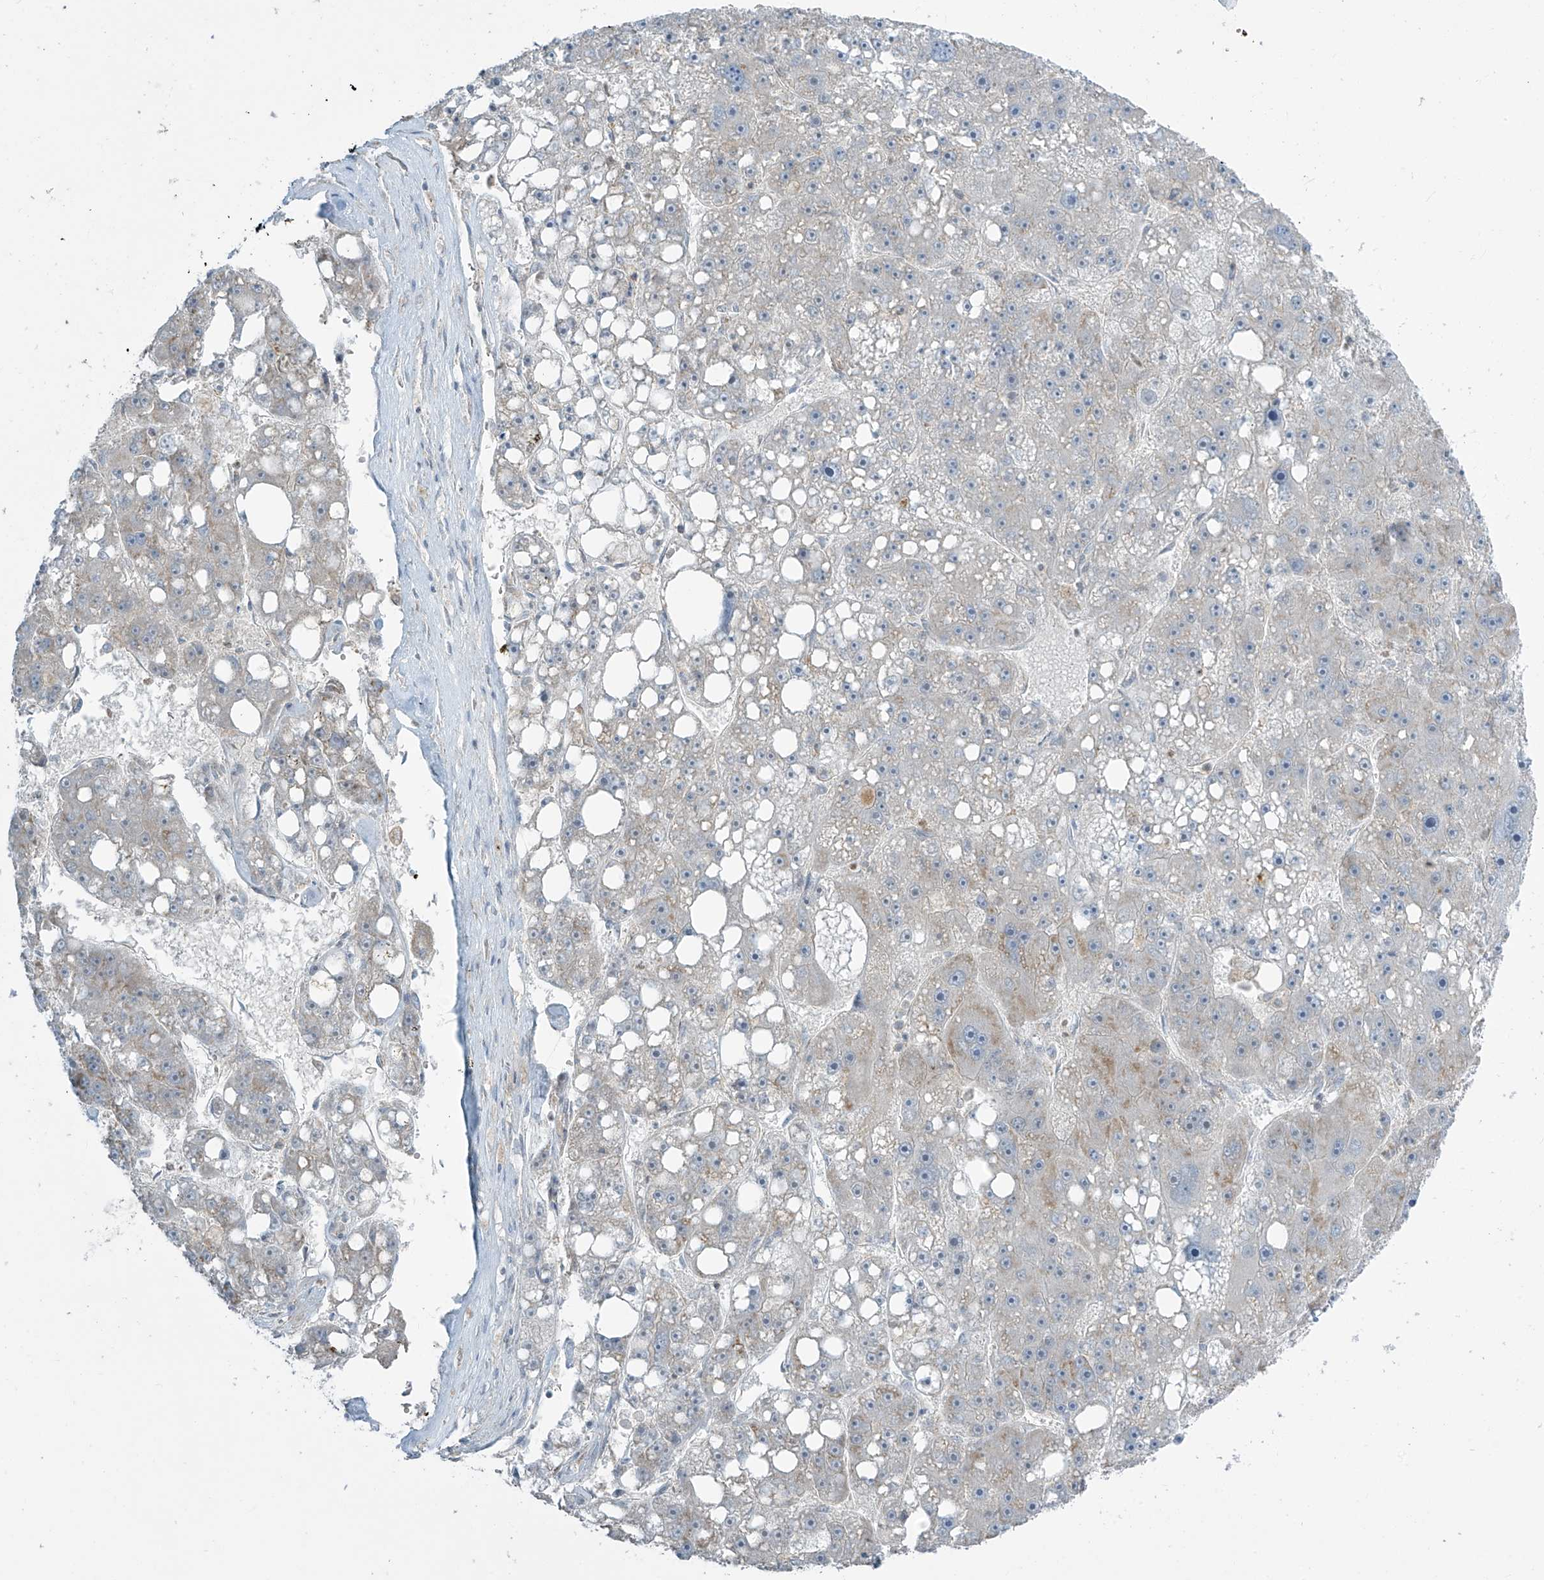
{"staining": {"intensity": "negative", "quantity": "none", "location": "none"}, "tissue": "liver cancer", "cell_type": "Tumor cells", "image_type": "cancer", "snomed": [{"axis": "morphology", "description": "Carcinoma, Hepatocellular, NOS"}, {"axis": "topography", "description": "Liver"}], "caption": "Immunohistochemical staining of human liver cancer (hepatocellular carcinoma) demonstrates no significant expression in tumor cells. The staining was performed using DAB (3,3'-diaminobenzidine) to visualize the protein expression in brown, while the nuclei were stained in blue with hematoxylin (Magnification: 20x).", "gene": "PARVG", "patient": {"sex": "female", "age": 61}}